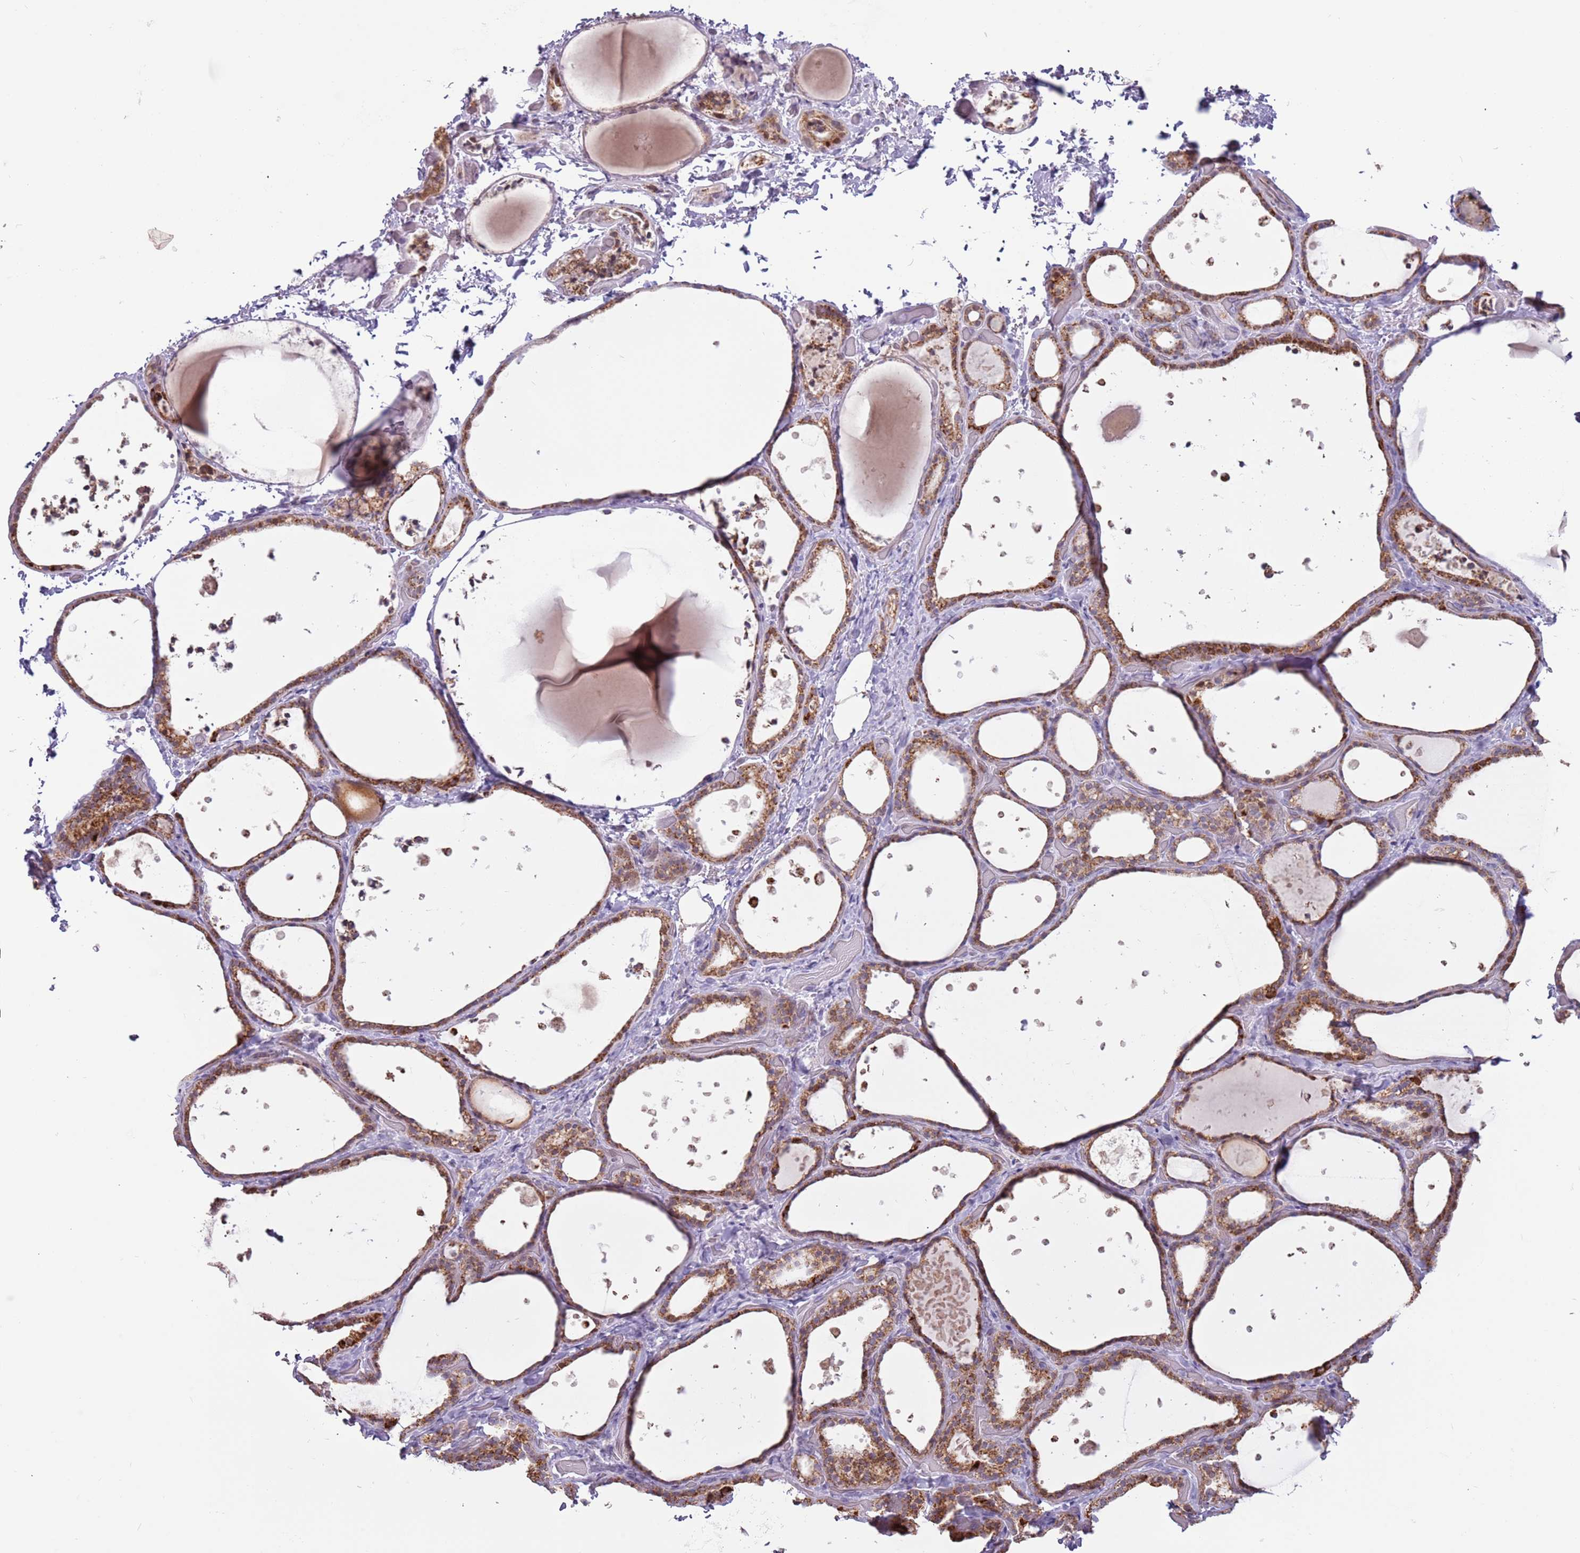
{"staining": {"intensity": "moderate", "quantity": ">75%", "location": "cytoplasmic/membranous,nuclear"}, "tissue": "thyroid gland", "cell_type": "Glandular cells", "image_type": "normal", "snomed": [{"axis": "morphology", "description": "Normal tissue, NOS"}, {"axis": "topography", "description": "Thyroid gland"}], "caption": "Glandular cells reveal moderate cytoplasmic/membranous,nuclear expression in approximately >75% of cells in normal thyroid gland. Using DAB (3,3'-diaminobenzidine) (brown) and hematoxylin (blue) stains, captured at high magnification using brightfield microscopy.", "gene": "MLLT11", "patient": {"sex": "female", "age": 44}}